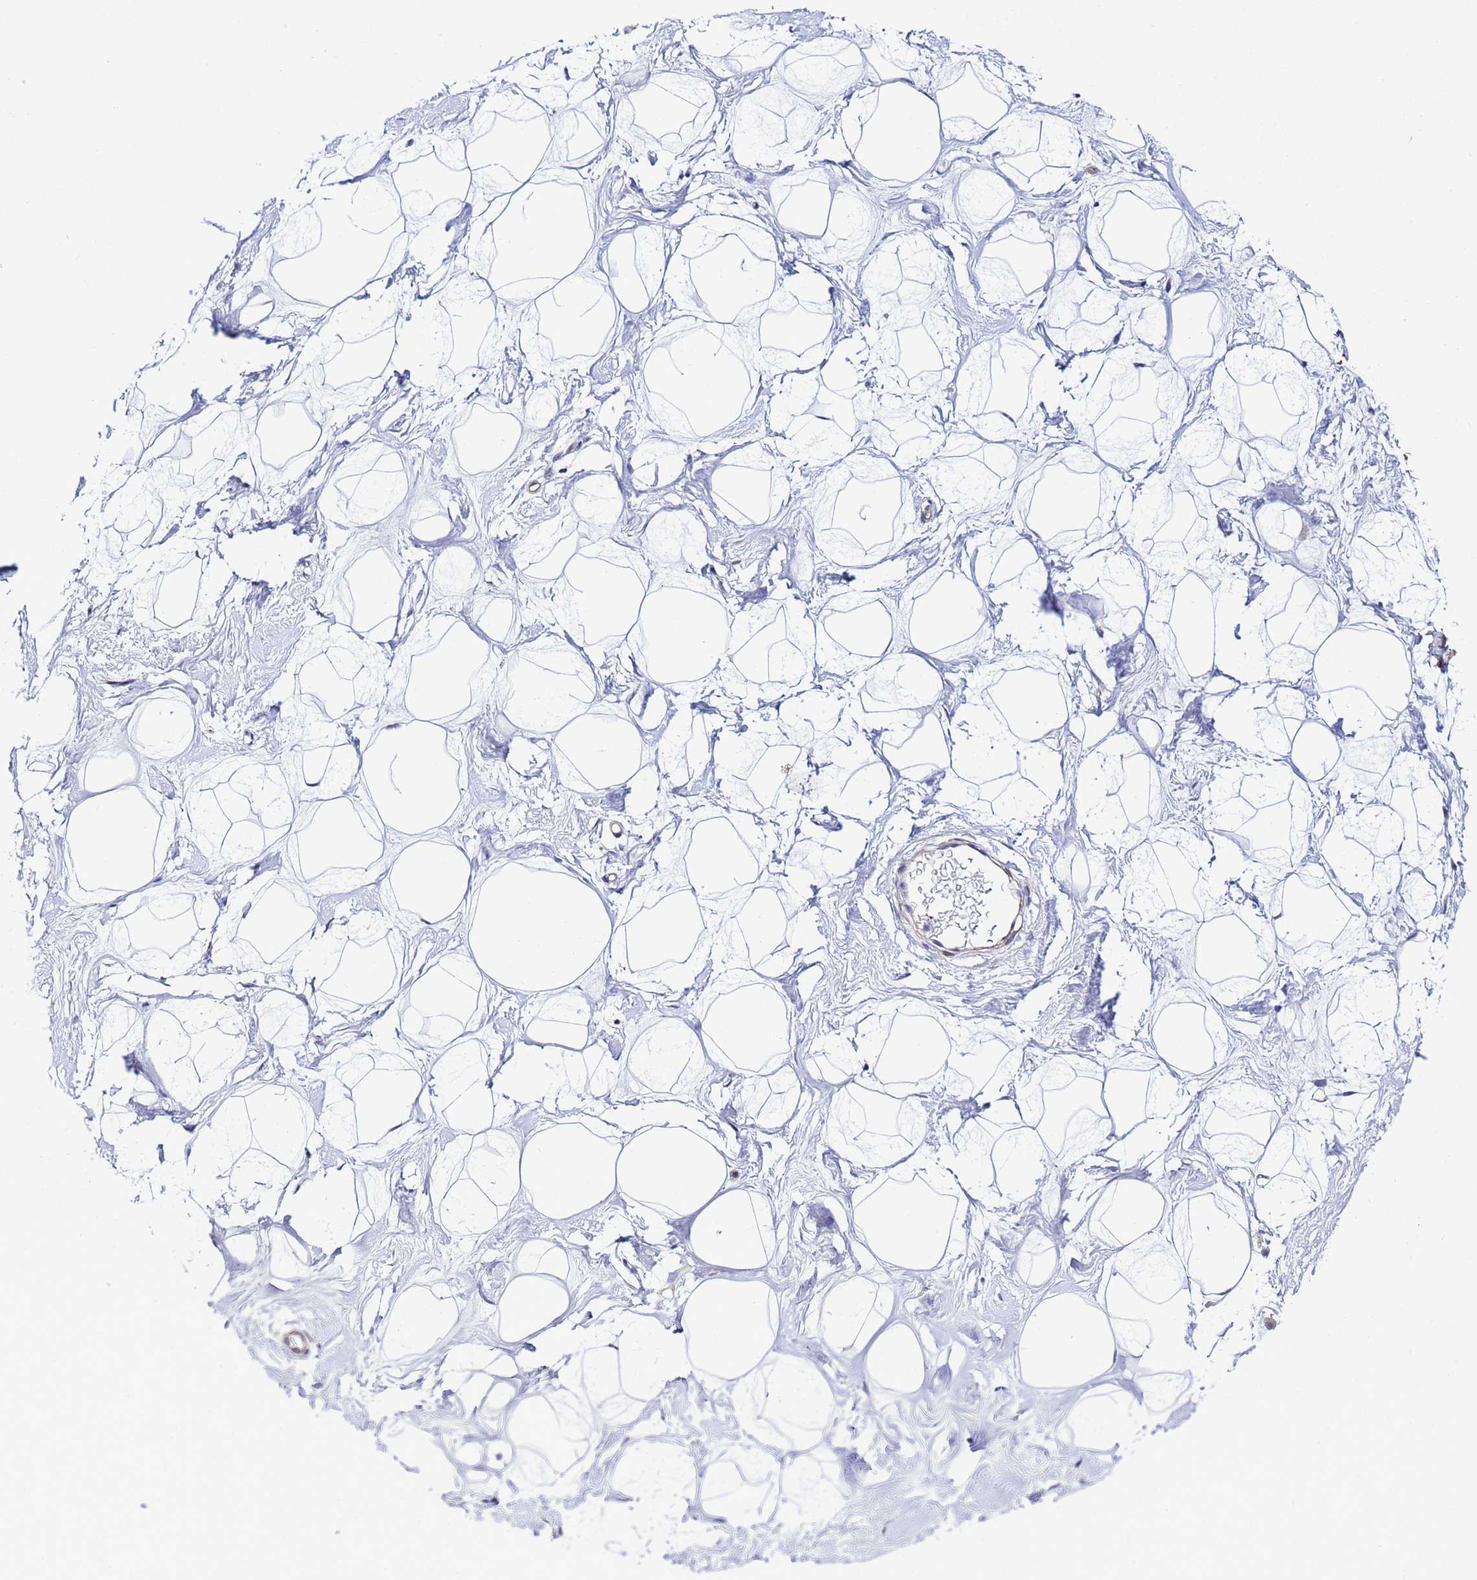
{"staining": {"intensity": "negative", "quantity": "none", "location": "none"}, "tissue": "breast", "cell_type": "Adipocytes", "image_type": "normal", "snomed": [{"axis": "morphology", "description": "Normal tissue, NOS"}, {"axis": "morphology", "description": "Adenoma, NOS"}, {"axis": "topography", "description": "Breast"}], "caption": "Immunohistochemistry (IHC) micrograph of benign breast: breast stained with DAB demonstrates no significant protein staining in adipocytes.", "gene": "NAXE", "patient": {"sex": "female", "age": 23}}